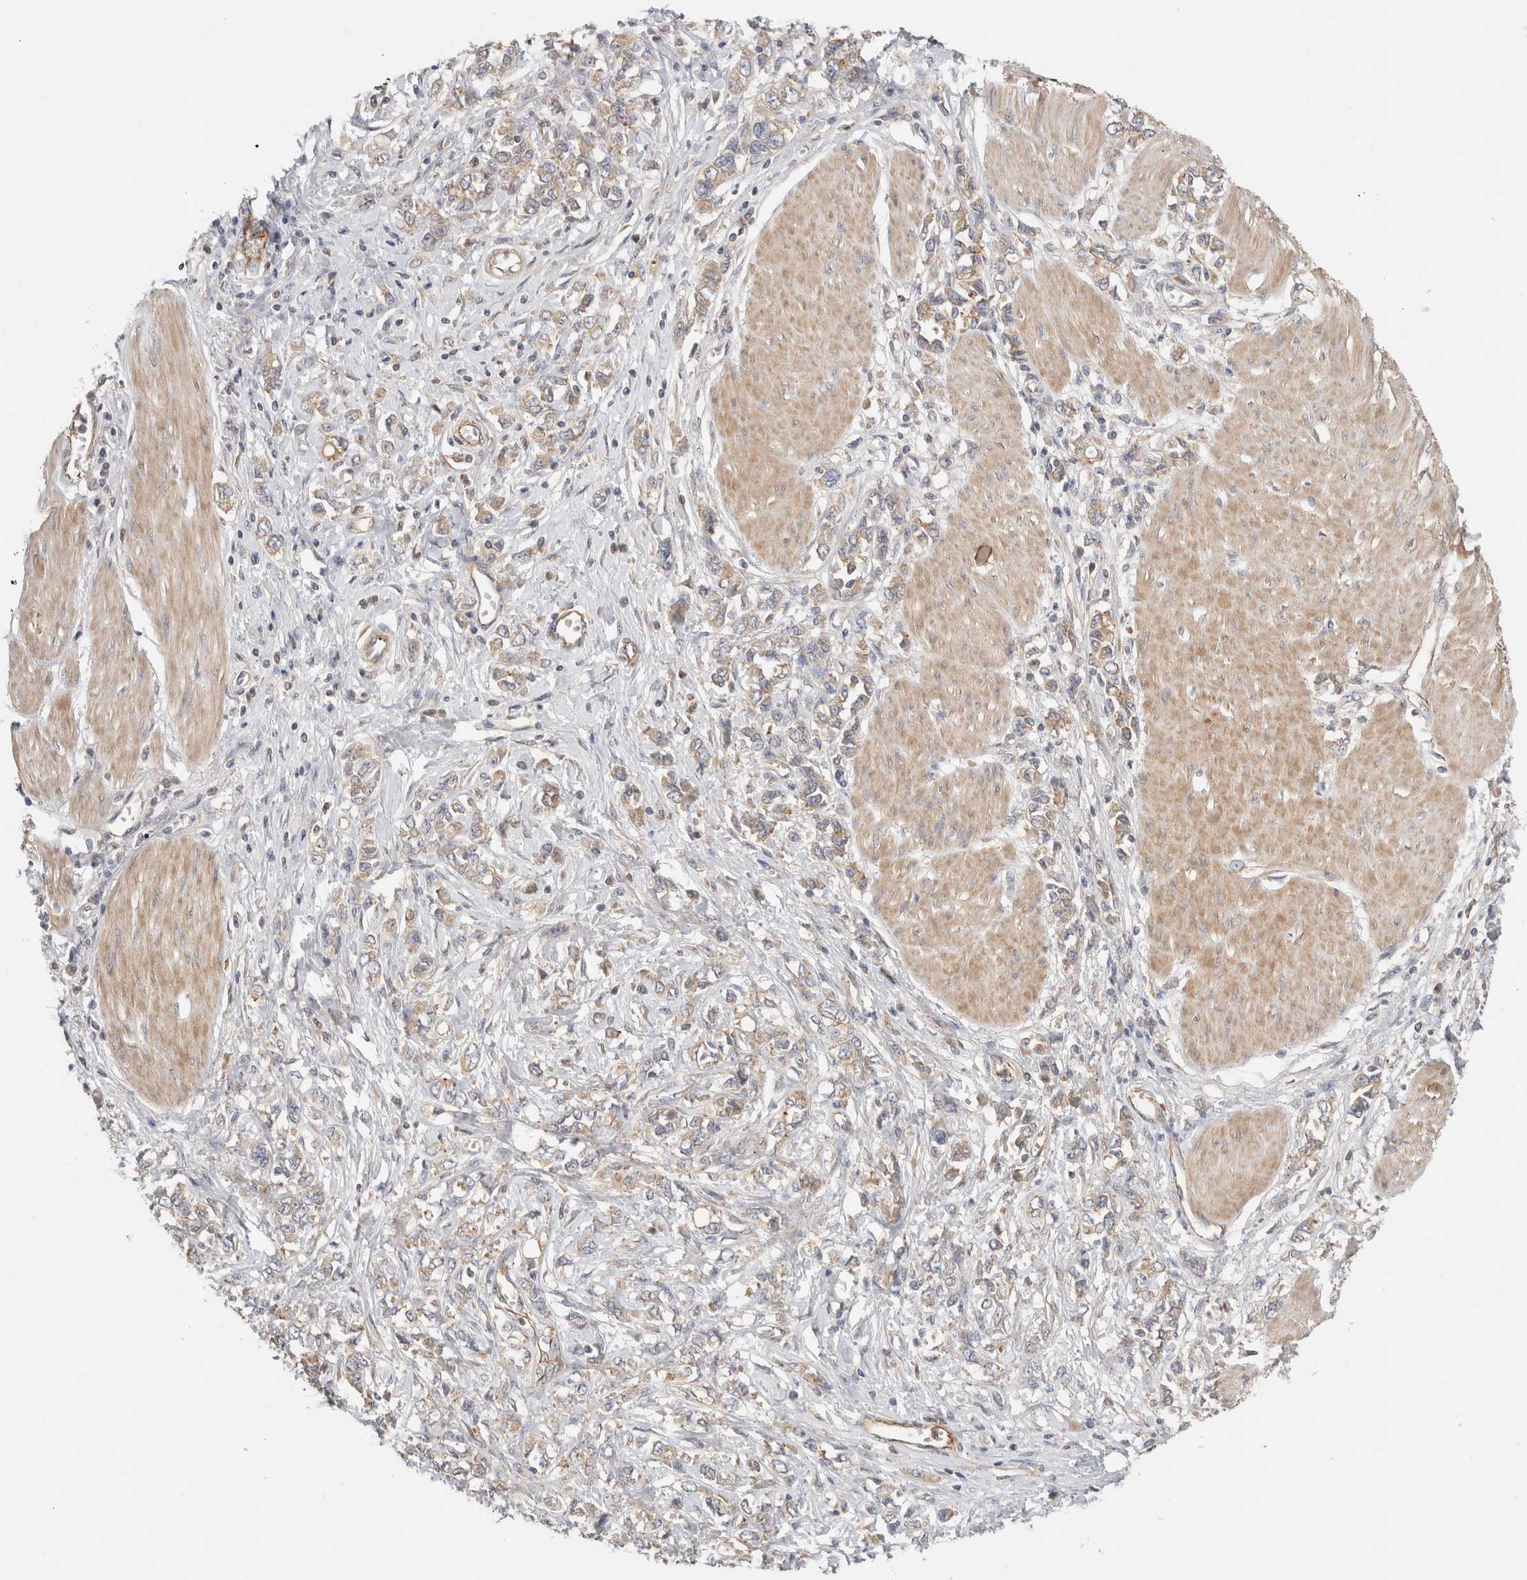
{"staining": {"intensity": "weak", "quantity": "25%-75%", "location": "cytoplasmic/membranous"}, "tissue": "stomach cancer", "cell_type": "Tumor cells", "image_type": "cancer", "snomed": [{"axis": "morphology", "description": "Adenocarcinoma, NOS"}, {"axis": "topography", "description": "Stomach"}], "caption": "Adenocarcinoma (stomach) tissue demonstrates weak cytoplasmic/membranous expression in approximately 25%-75% of tumor cells", "gene": "SGK3", "patient": {"sex": "female", "age": 76}}